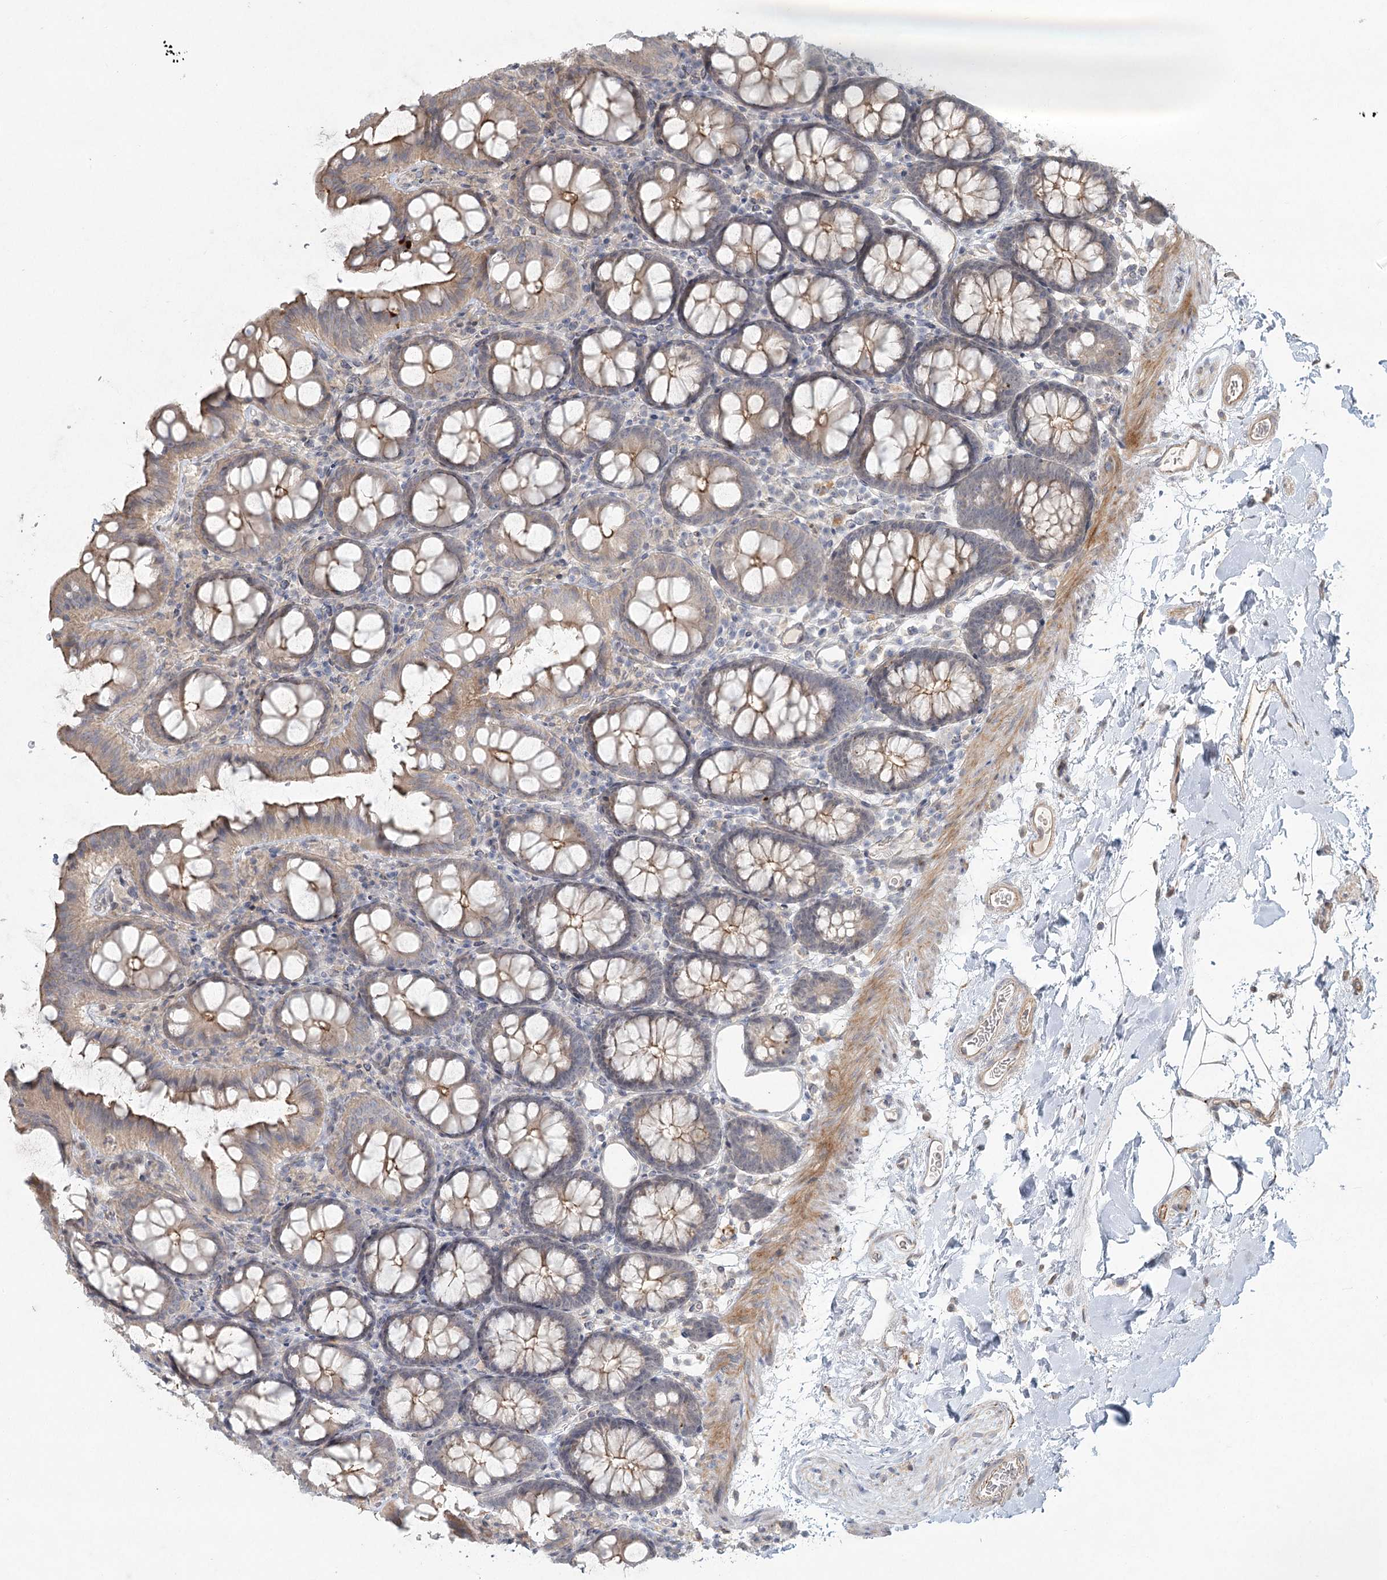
{"staining": {"intensity": "moderate", "quantity": ">75%", "location": "cytoplasmic/membranous"}, "tissue": "colon", "cell_type": "Endothelial cells", "image_type": "normal", "snomed": [{"axis": "morphology", "description": "Normal tissue, NOS"}, {"axis": "topography", "description": "Colon"}], "caption": "Moderate cytoplasmic/membranous staining for a protein is identified in approximately >75% of endothelial cells of normal colon using IHC.", "gene": "LRP2BP", "patient": {"sex": "male", "age": 75}}